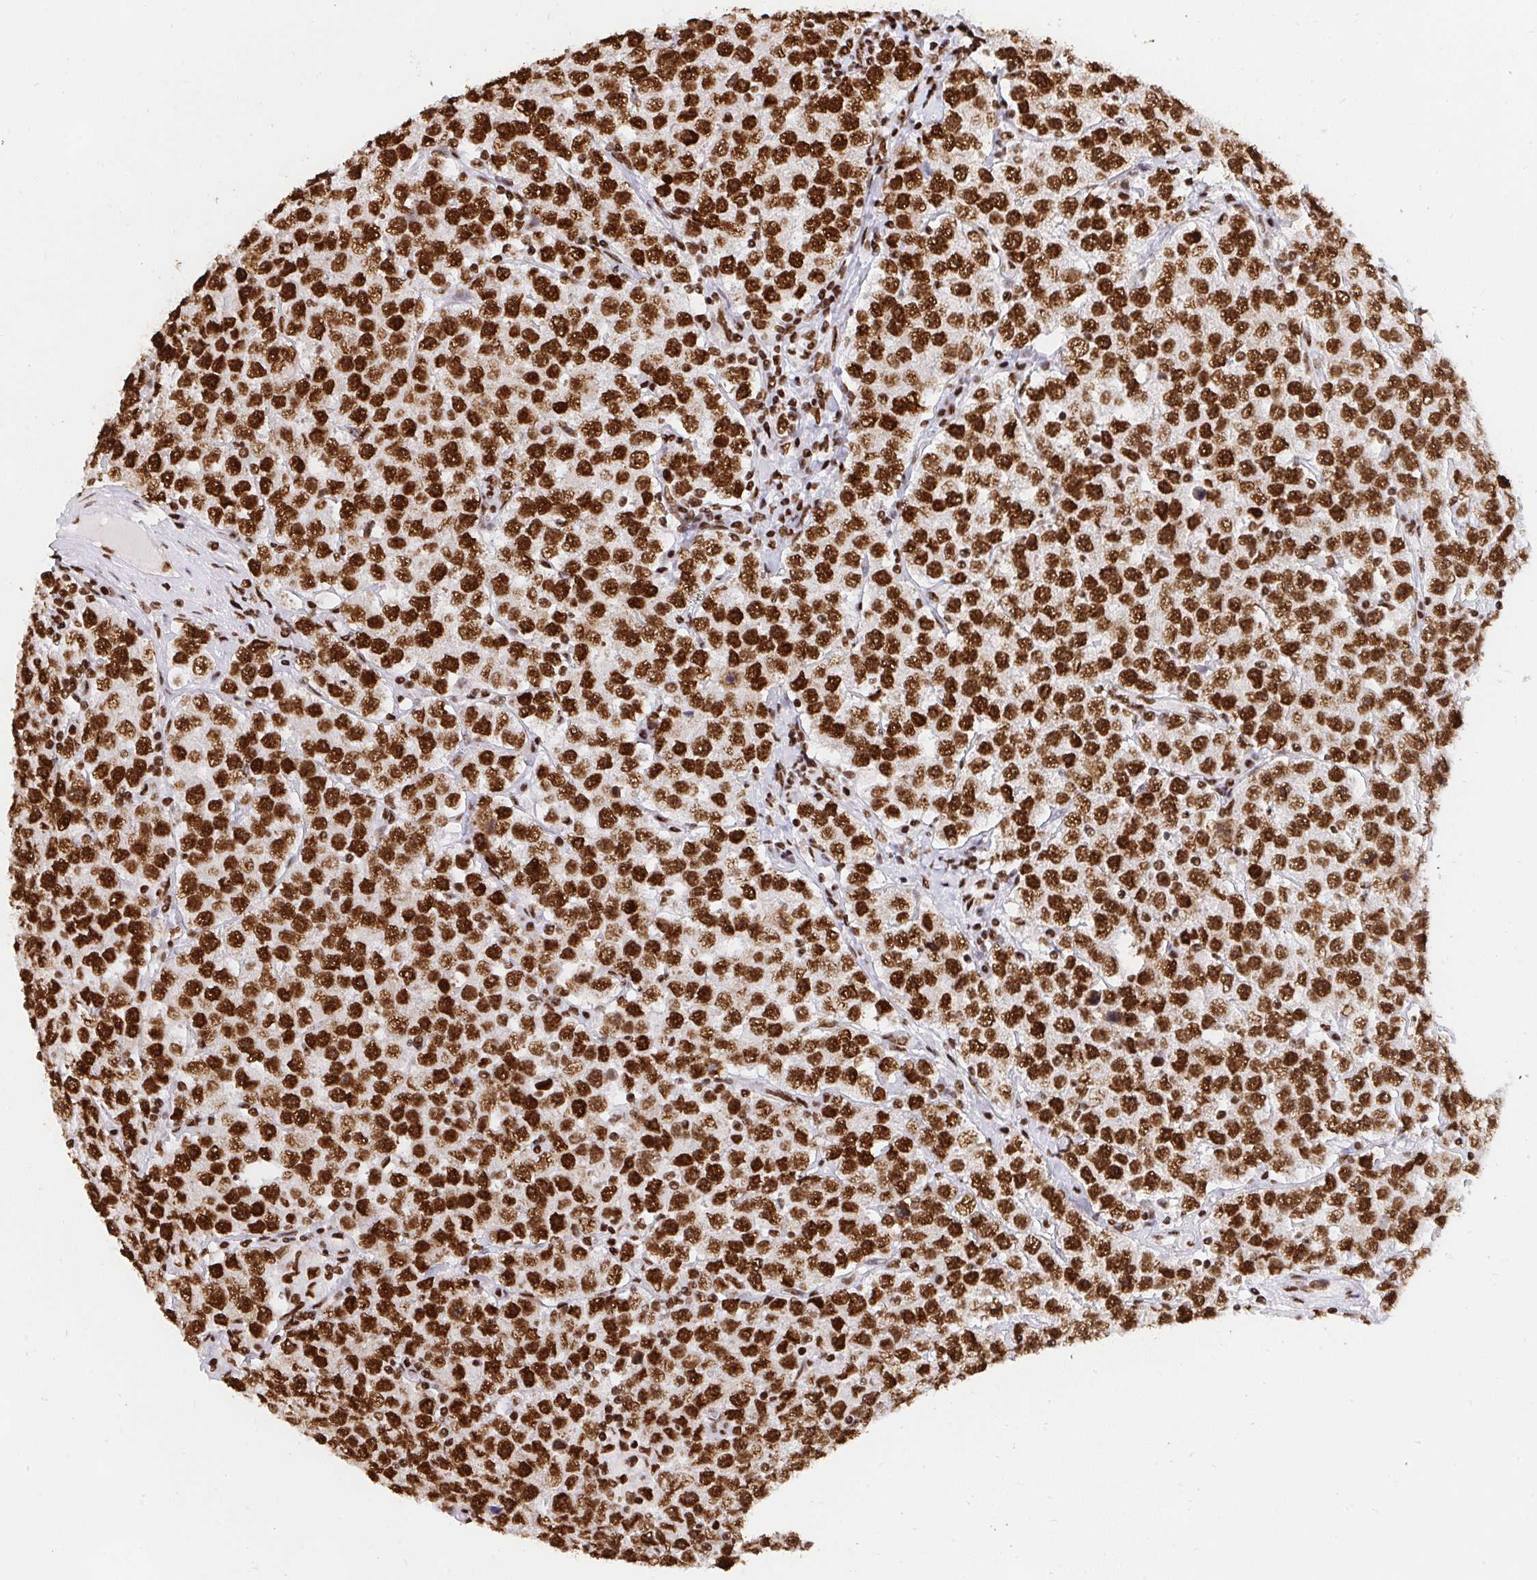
{"staining": {"intensity": "strong", "quantity": ">75%", "location": "nuclear"}, "tissue": "testis cancer", "cell_type": "Tumor cells", "image_type": "cancer", "snomed": [{"axis": "morphology", "description": "Seminoma, NOS"}, {"axis": "topography", "description": "Testis"}], "caption": "Immunohistochemistry (IHC) staining of testis cancer (seminoma), which exhibits high levels of strong nuclear expression in approximately >75% of tumor cells indicating strong nuclear protein positivity. The staining was performed using DAB (brown) for protein detection and nuclei were counterstained in hematoxylin (blue).", "gene": "HNRNPL", "patient": {"sex": "male", "age": 28}}